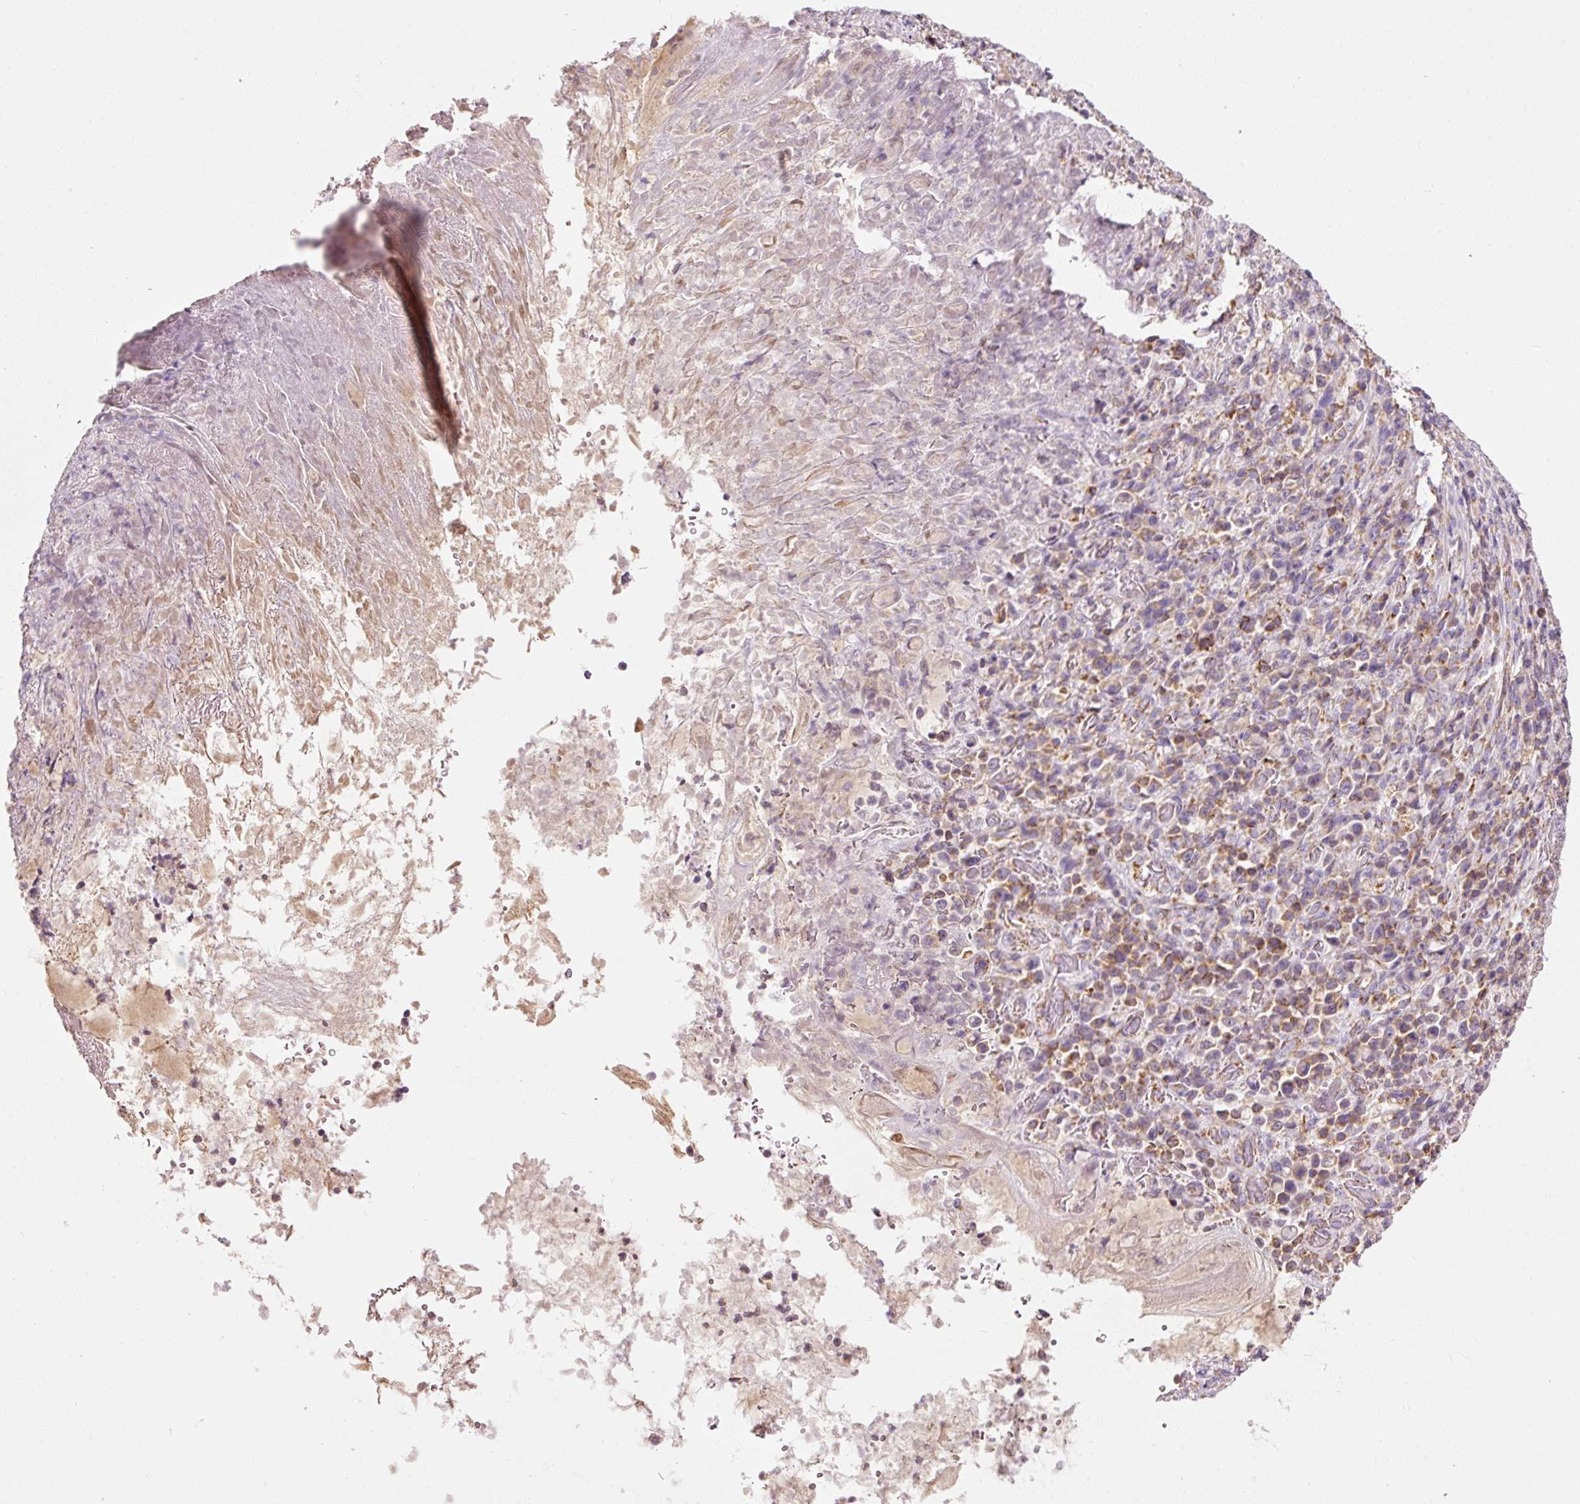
{"staining": {"intensity": "weak", "quantity": "25%-75%", "location": "cytoplasmic/membranous"}, "tissue": "stomach cancer", "cell_type": "Tumor cells", "image_type": "cancer", "snomed": [{"axis": "morphology", "description": "Normal tissue, NOS"}, {"axis": "morphology", "description": "Adenocarcinoma, NOS"}, {"axis": "topography", "description": "Stomach"}], "caption": "Stomach adenocarcinoma stained for a protein (brown) reveals weak cytoplasmic/membranous positive expression in about 25%-75% of tumor cells.", "gene": "NDUFB4", "patient": {"sex": "female", "age": 79}}